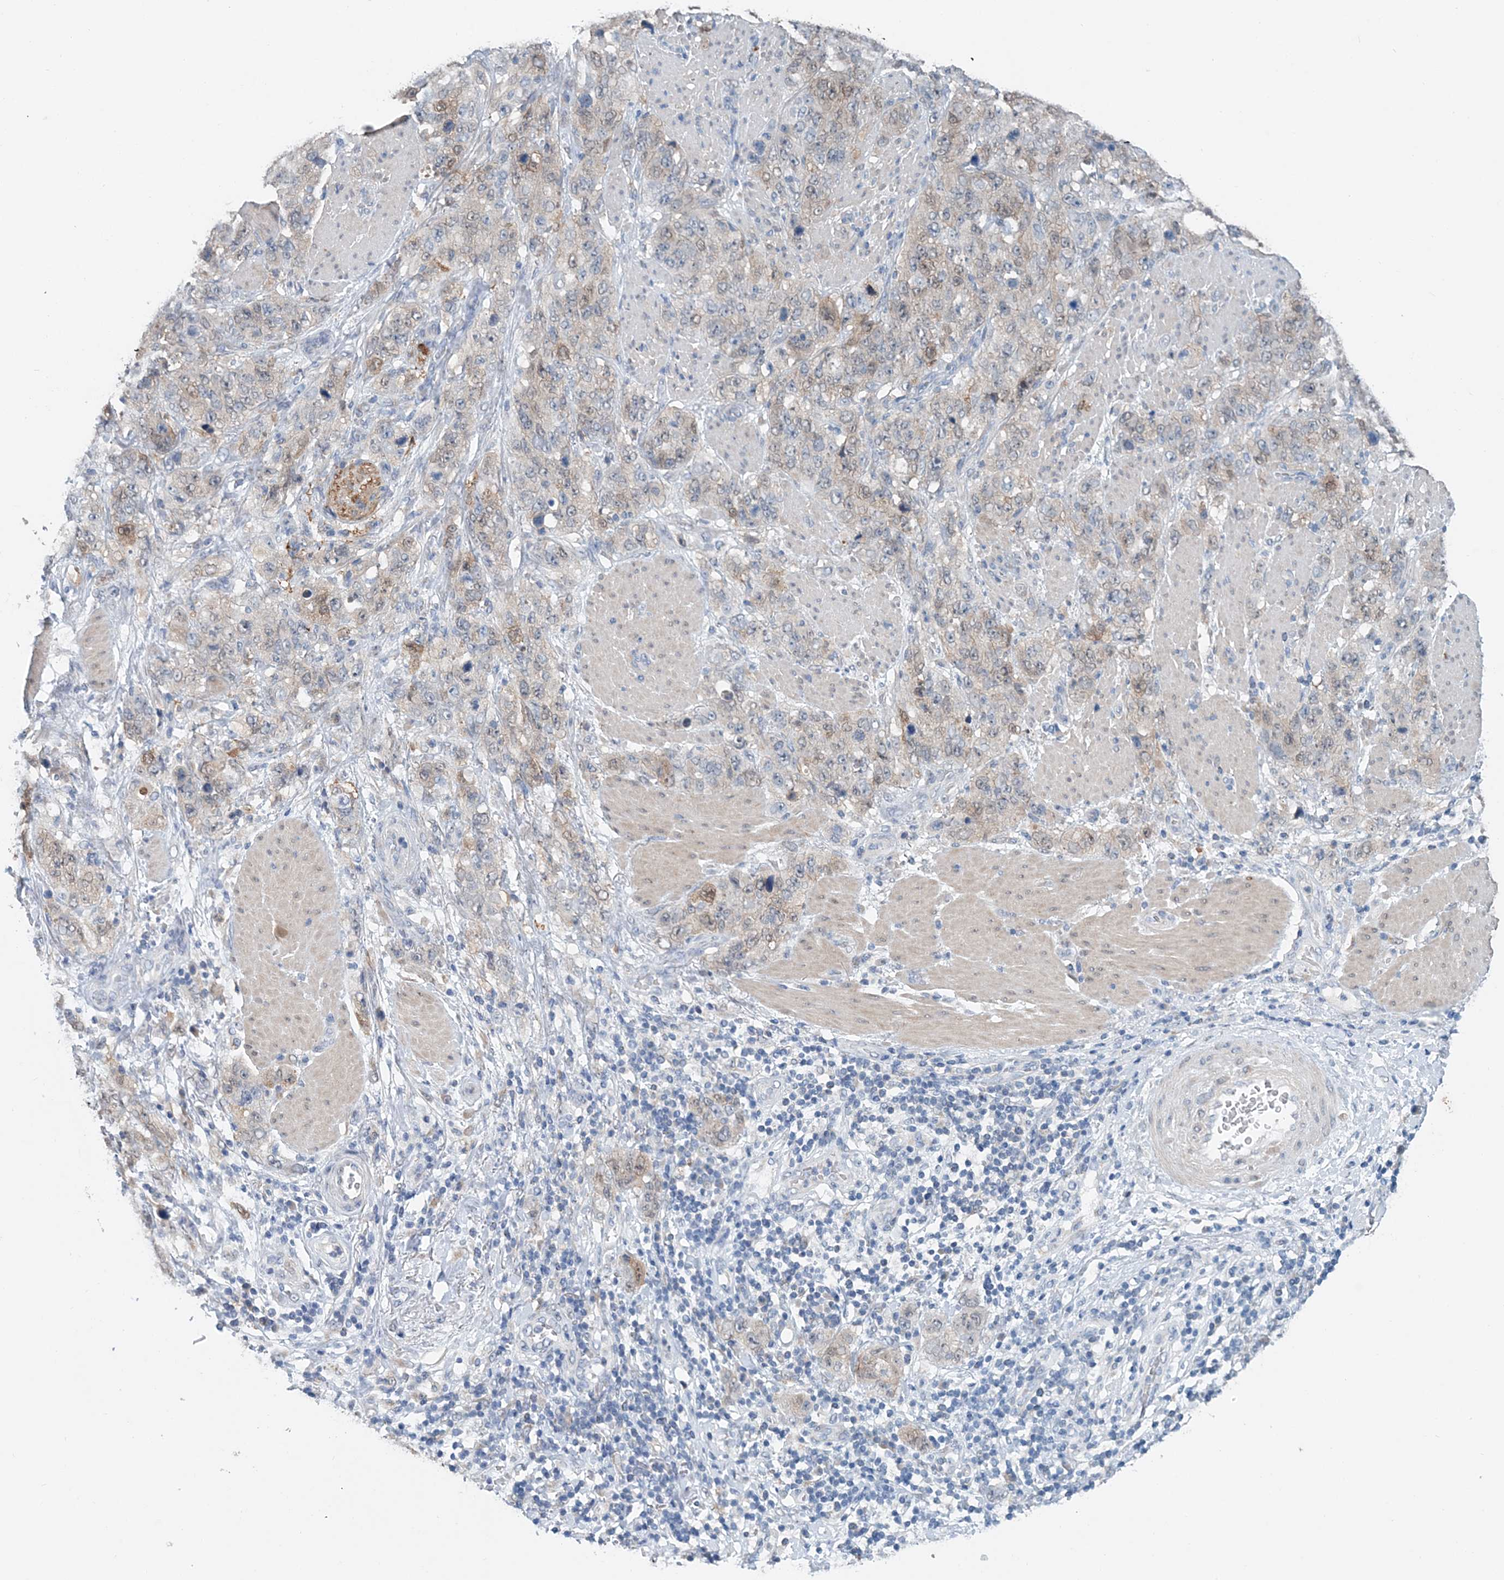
{"staining": {"intensity": "weak", "quantity": "<25%", "location": "cytoplasmic/membranous"}, "tissue": "stomach cancer", "cell_type": "Tumor cells", "image_type": "cancer", "snomed": [{"axis": "morphology", "description": "Adenocarcinoma, NOS"}, {"axis": "topography", "description": "Stomach"}], "caption": "This image is of stomach adenocarcinoma stained with IHC to label a protein in brown with the nuclei are counter-stained blue. There is no expression in tumor cells. (DAB (3,3'-diaminobenzidine) immunohistochemistry with hematoxylin counter stain).", "gene": "PFN2", "patient": {"sex": "male", "age": 48}}